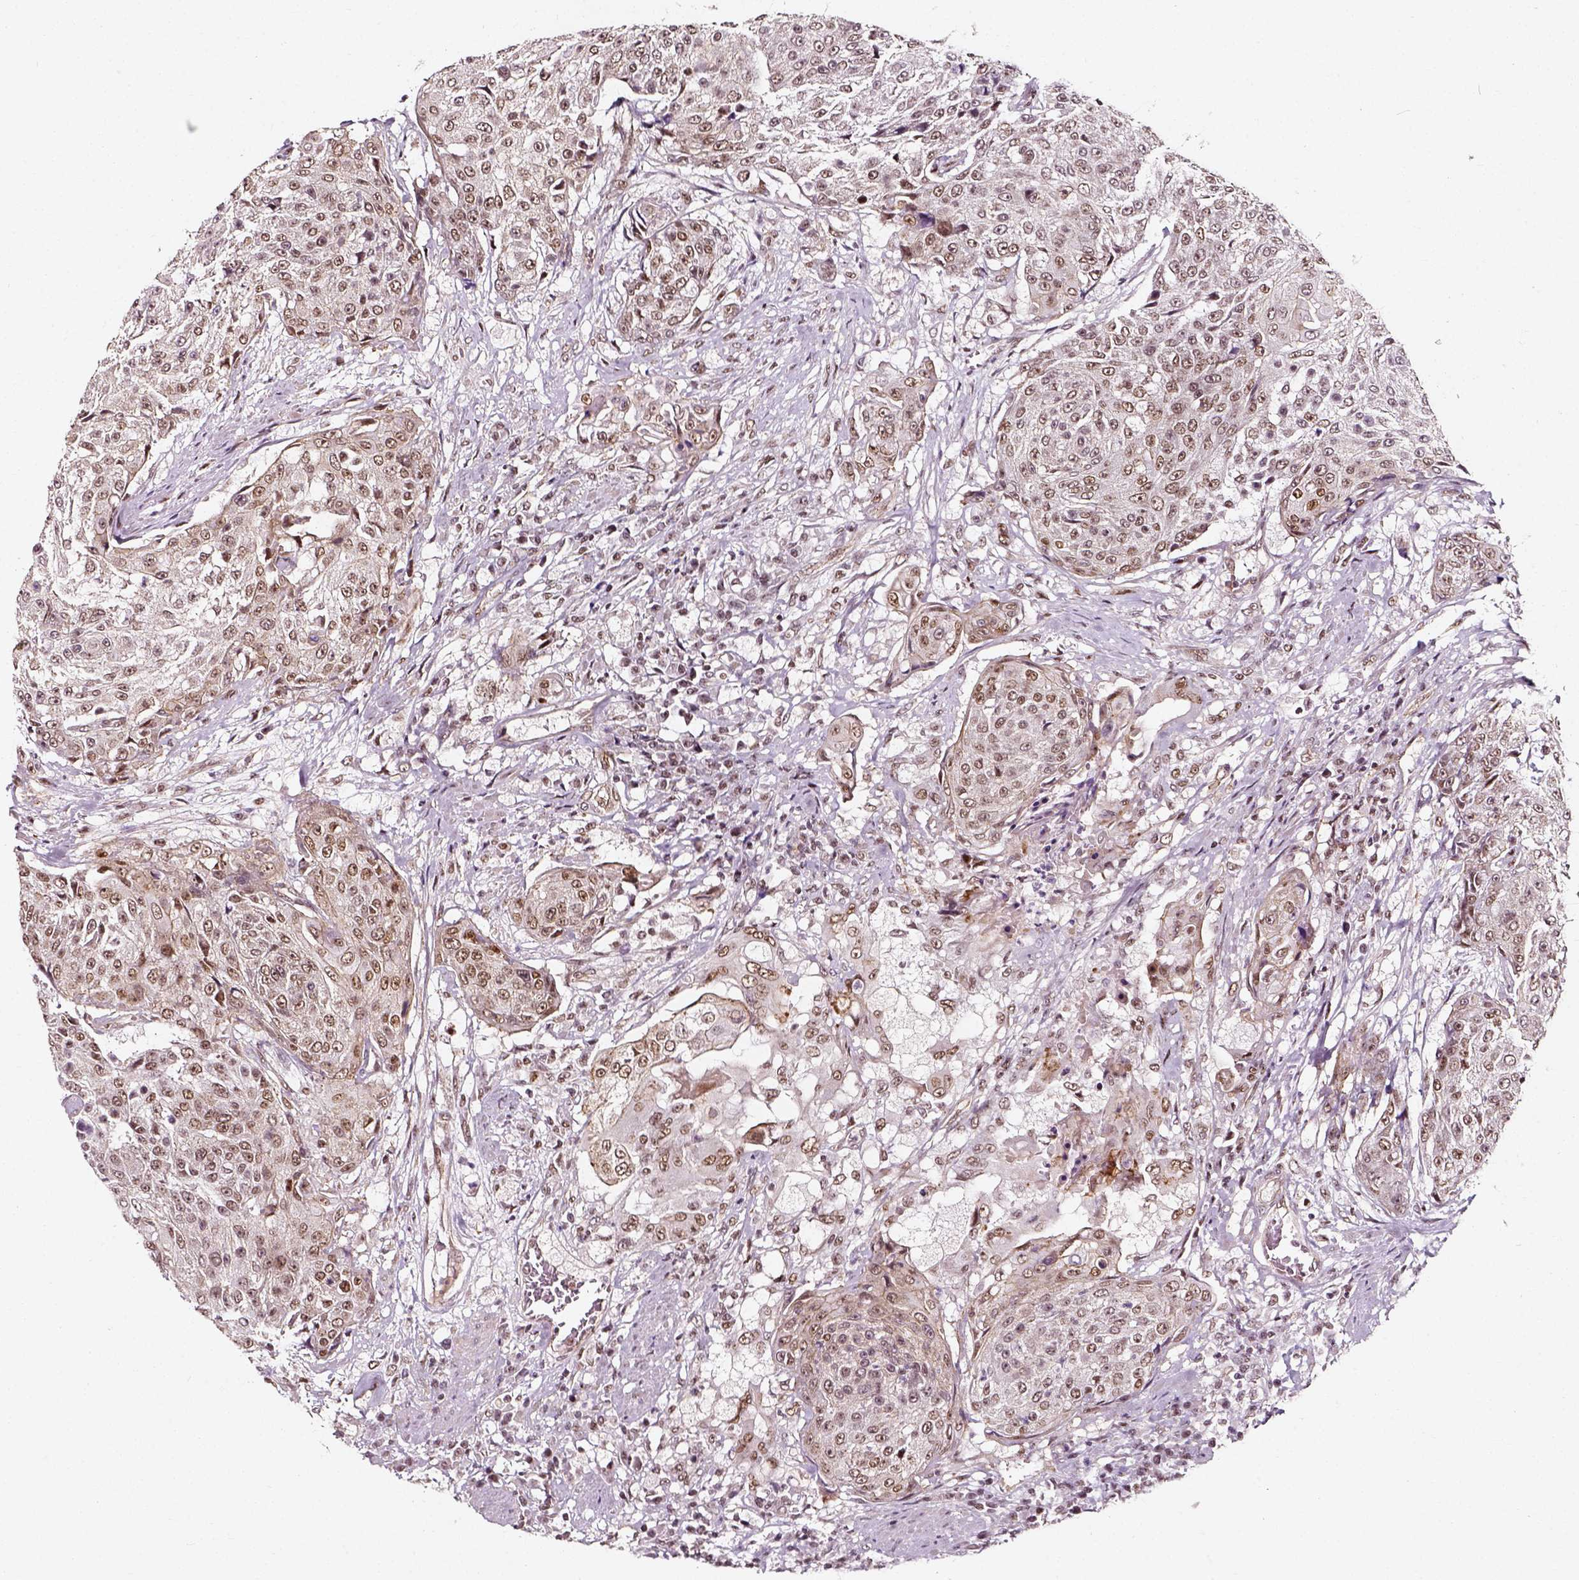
{"staining": {"intensity": "moderate", "quantity": "25%-75%", "location": "nuclear"}, "tissue": "urothelial cancer", "cell_type": "Tumor cells", "image_type": "cancer", "snomed": [{"axis": "morphology", "description": "Urothelial carcinoma, High grade"}, {"axis": "topography", "description": "Urinary bladder"}], "caption": "IHC histopathology image of neoplastic tissue: human urothelial cancer stained using immunohistochemistry (IHC) reveals medium levels of moderate protein expression localized specifically in the nuclear of tumor cells, appearing as a nuclear brown color.", "gene": "NACC1", "patient": {"sex": "female", "age": 63}}